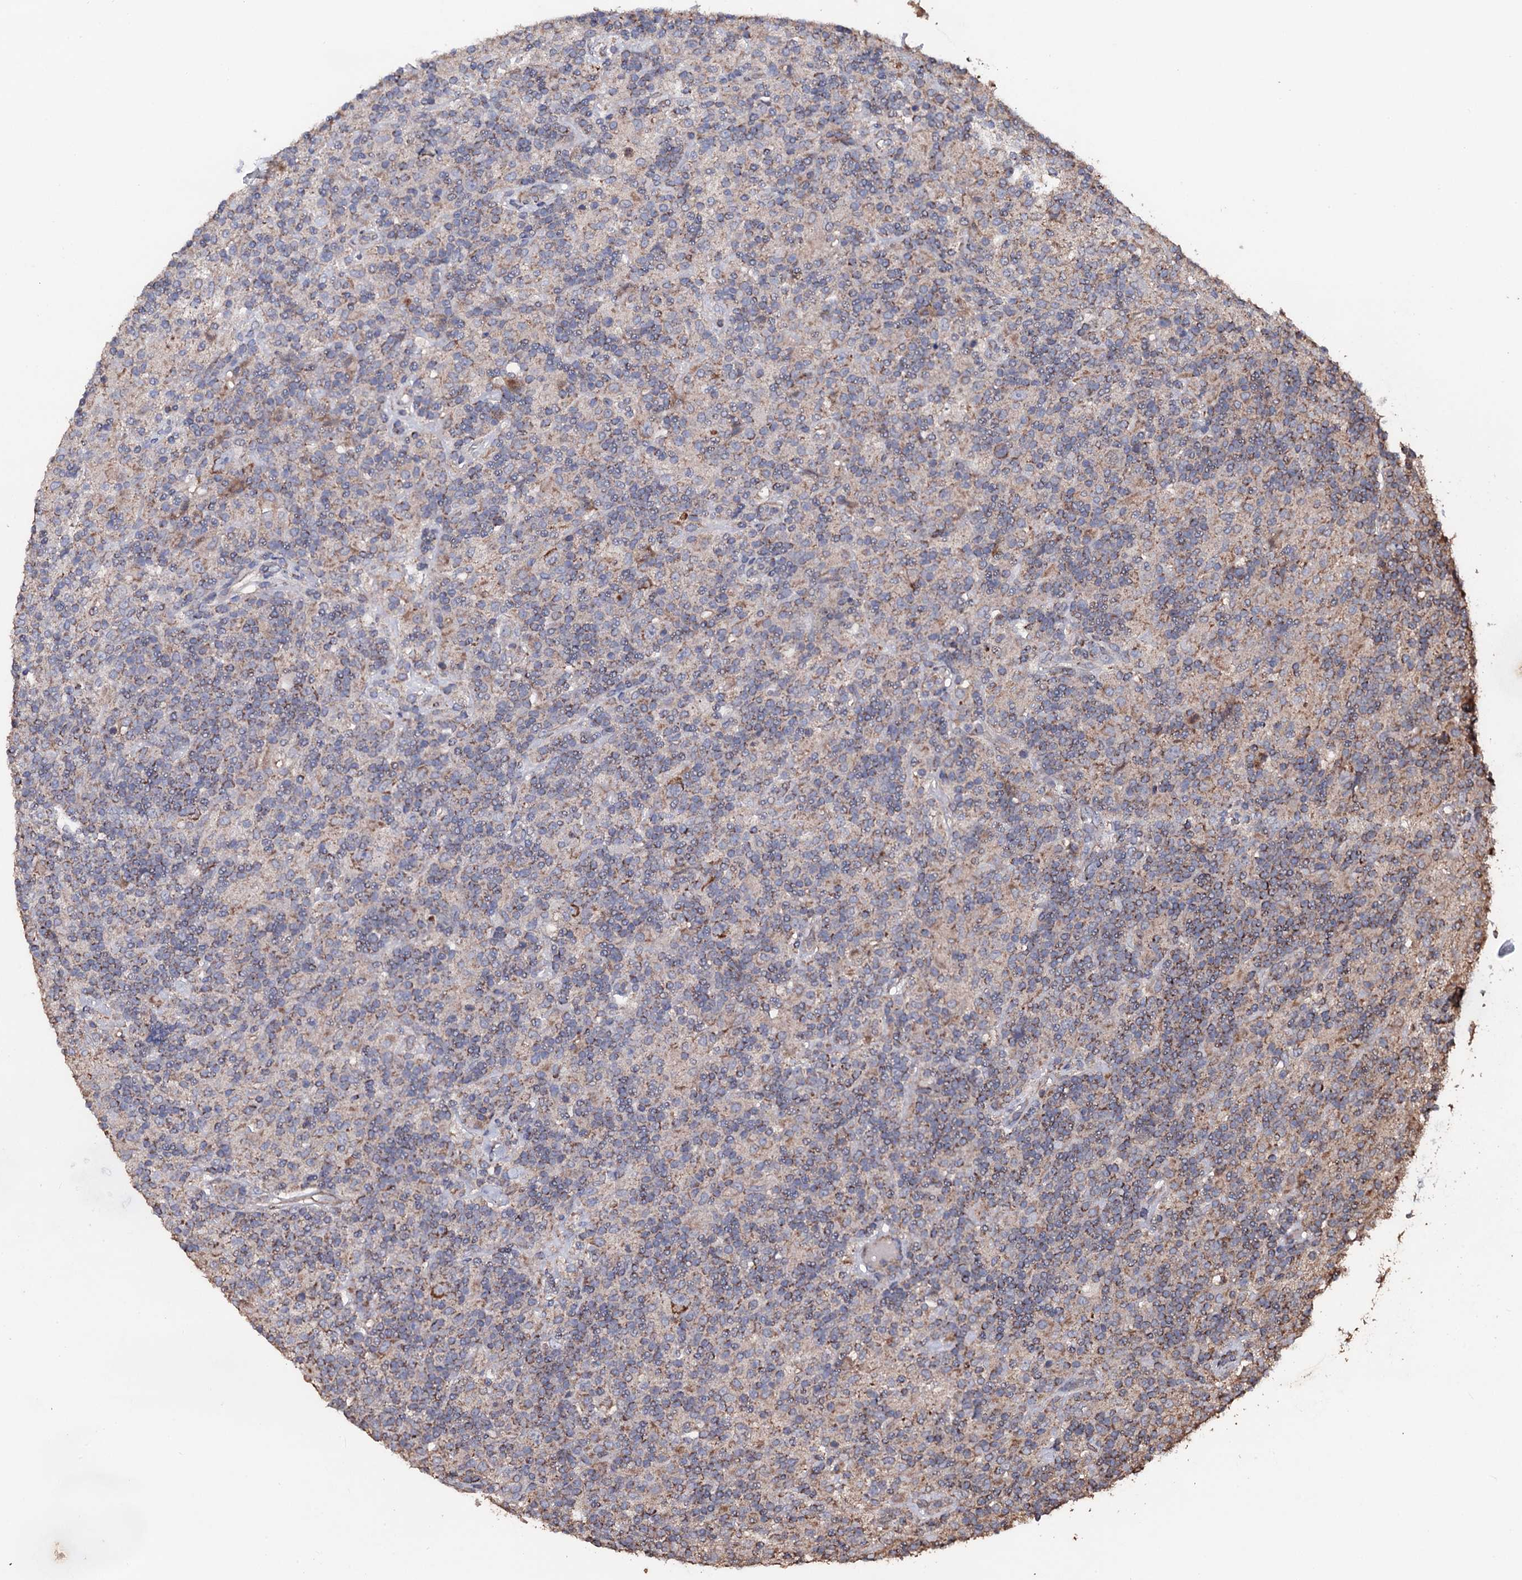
{"staining": {"intensity": "moderate", "quantity": "25%-75%", "location": "cytoplasmic/membranous"}, "tissue": "lymphoma", "cell_type": "Tumor cells", "image_type": "cancer", "snomed": [{"axis": "morphology", "description": "Hodgkin's disease, NOS"}, {"axis": "topography", "description": "Lymph node"}], "caption": "IHC photomicrograph of neoplastic tissue: Hodgkin's disease stained using immunohistochemistry reveals medium levels of moderate protein expression localized specifically in the cytoplasmic/membranous of tumor cells, appearing as a cytoplasmic/membranous brown color.", "gene": "PPTC7", "patient": {"sex": "male", "age": 70}}